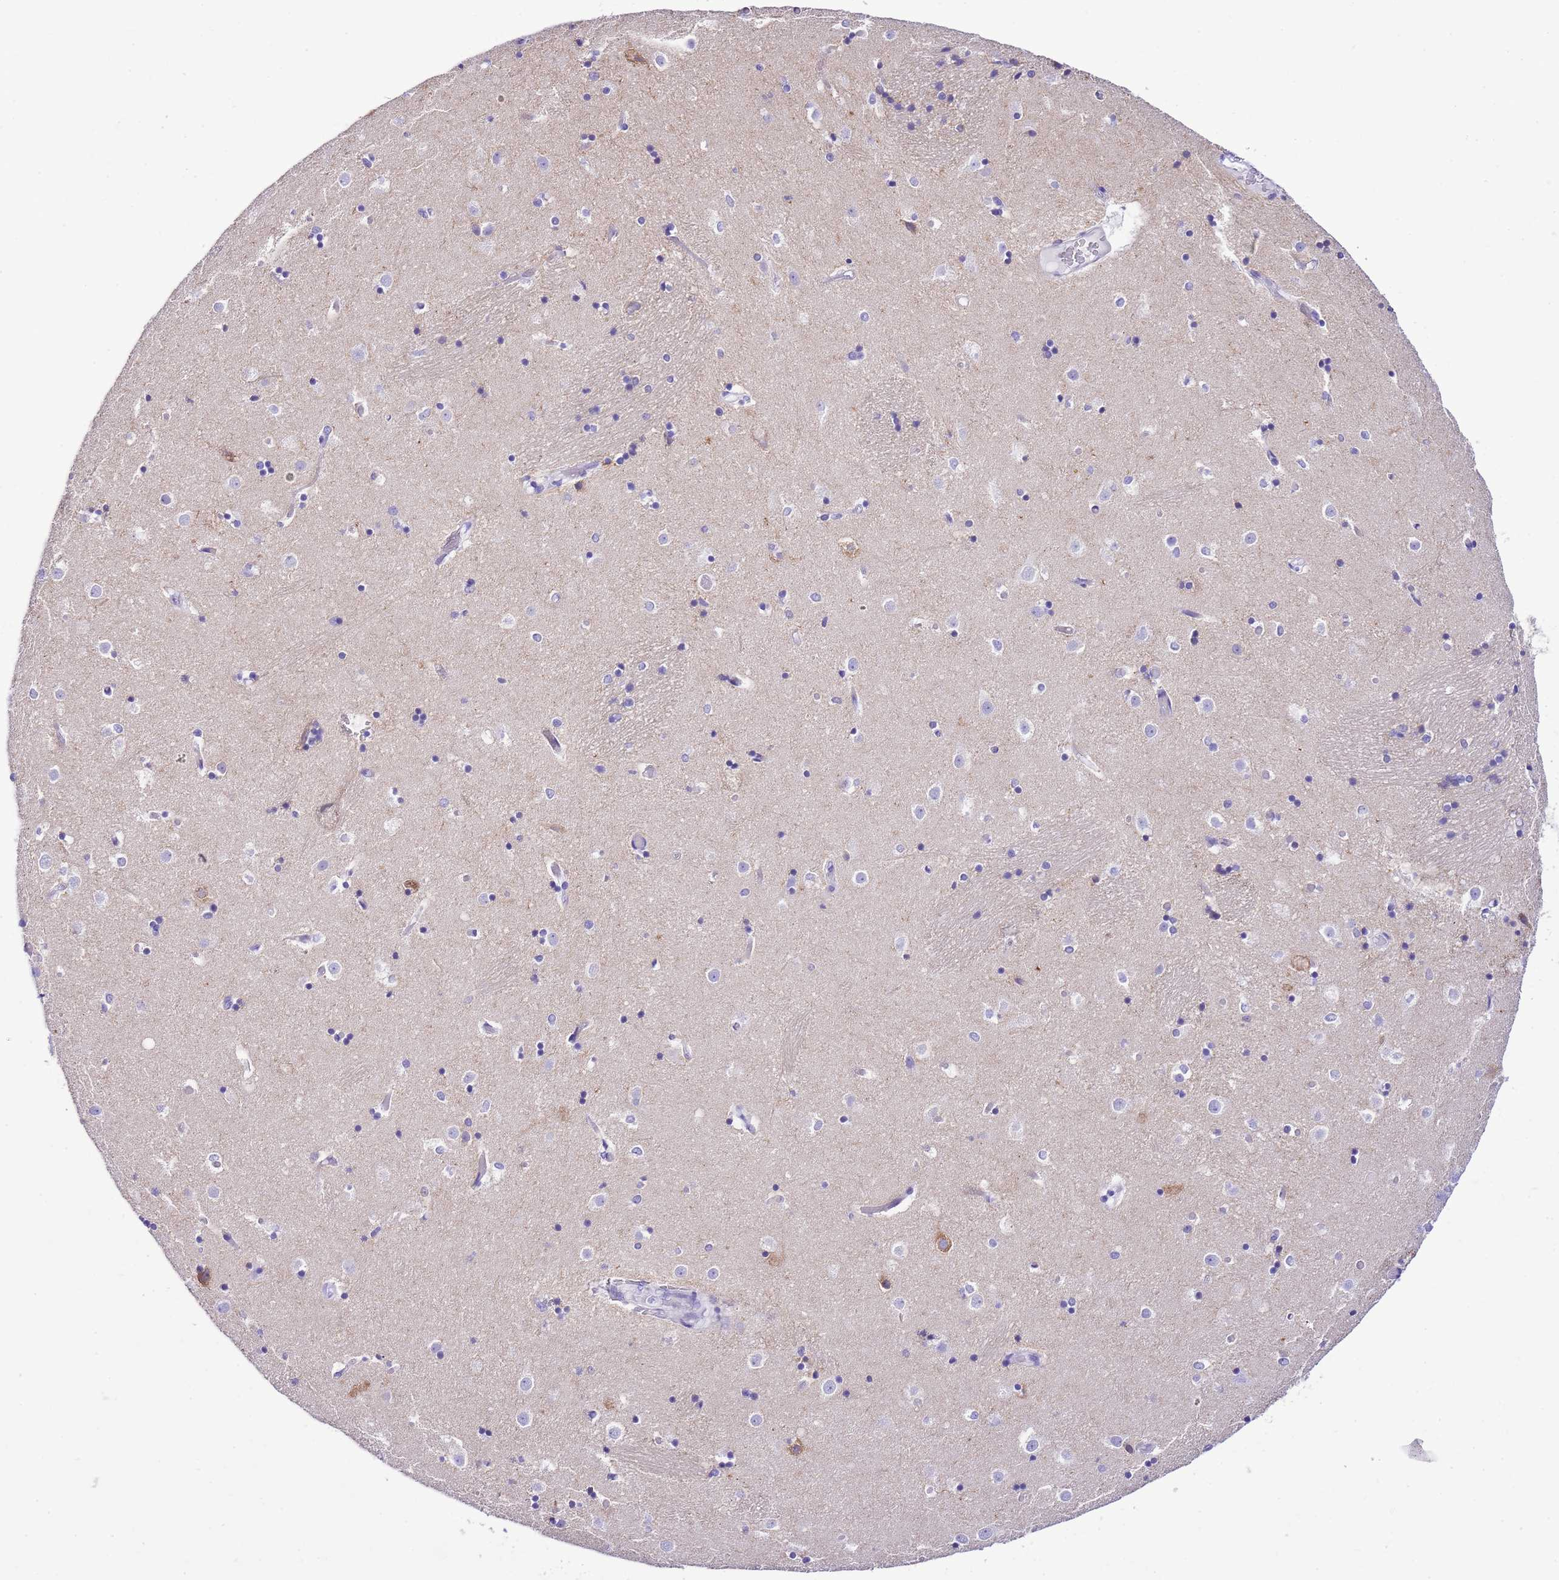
{"staining": {"intensity": "negative", "quantity": "none", "location": "none"}, "tissue": "caudate", "cell_type": "Glial cells", "image_type": "normal", "snomed": [{"axis": "morphology", "description": "Normal tissue, NOS"}, {"axis": "topography", "description": "Lateral ventricle wall"}], "caption": "This is a micrograph of IHC staining of unremarkable caudate, which shows no positivity in glial cells. Brightfield microscopy of immunohistochemistry (IHC) stained with DAB (3,3'-diaminobenzidine) (brown) and hematoxylin (blue), captured at high magnification.", "gene": "KCNC1", "patient": {"sex": "female", "age": 52}}